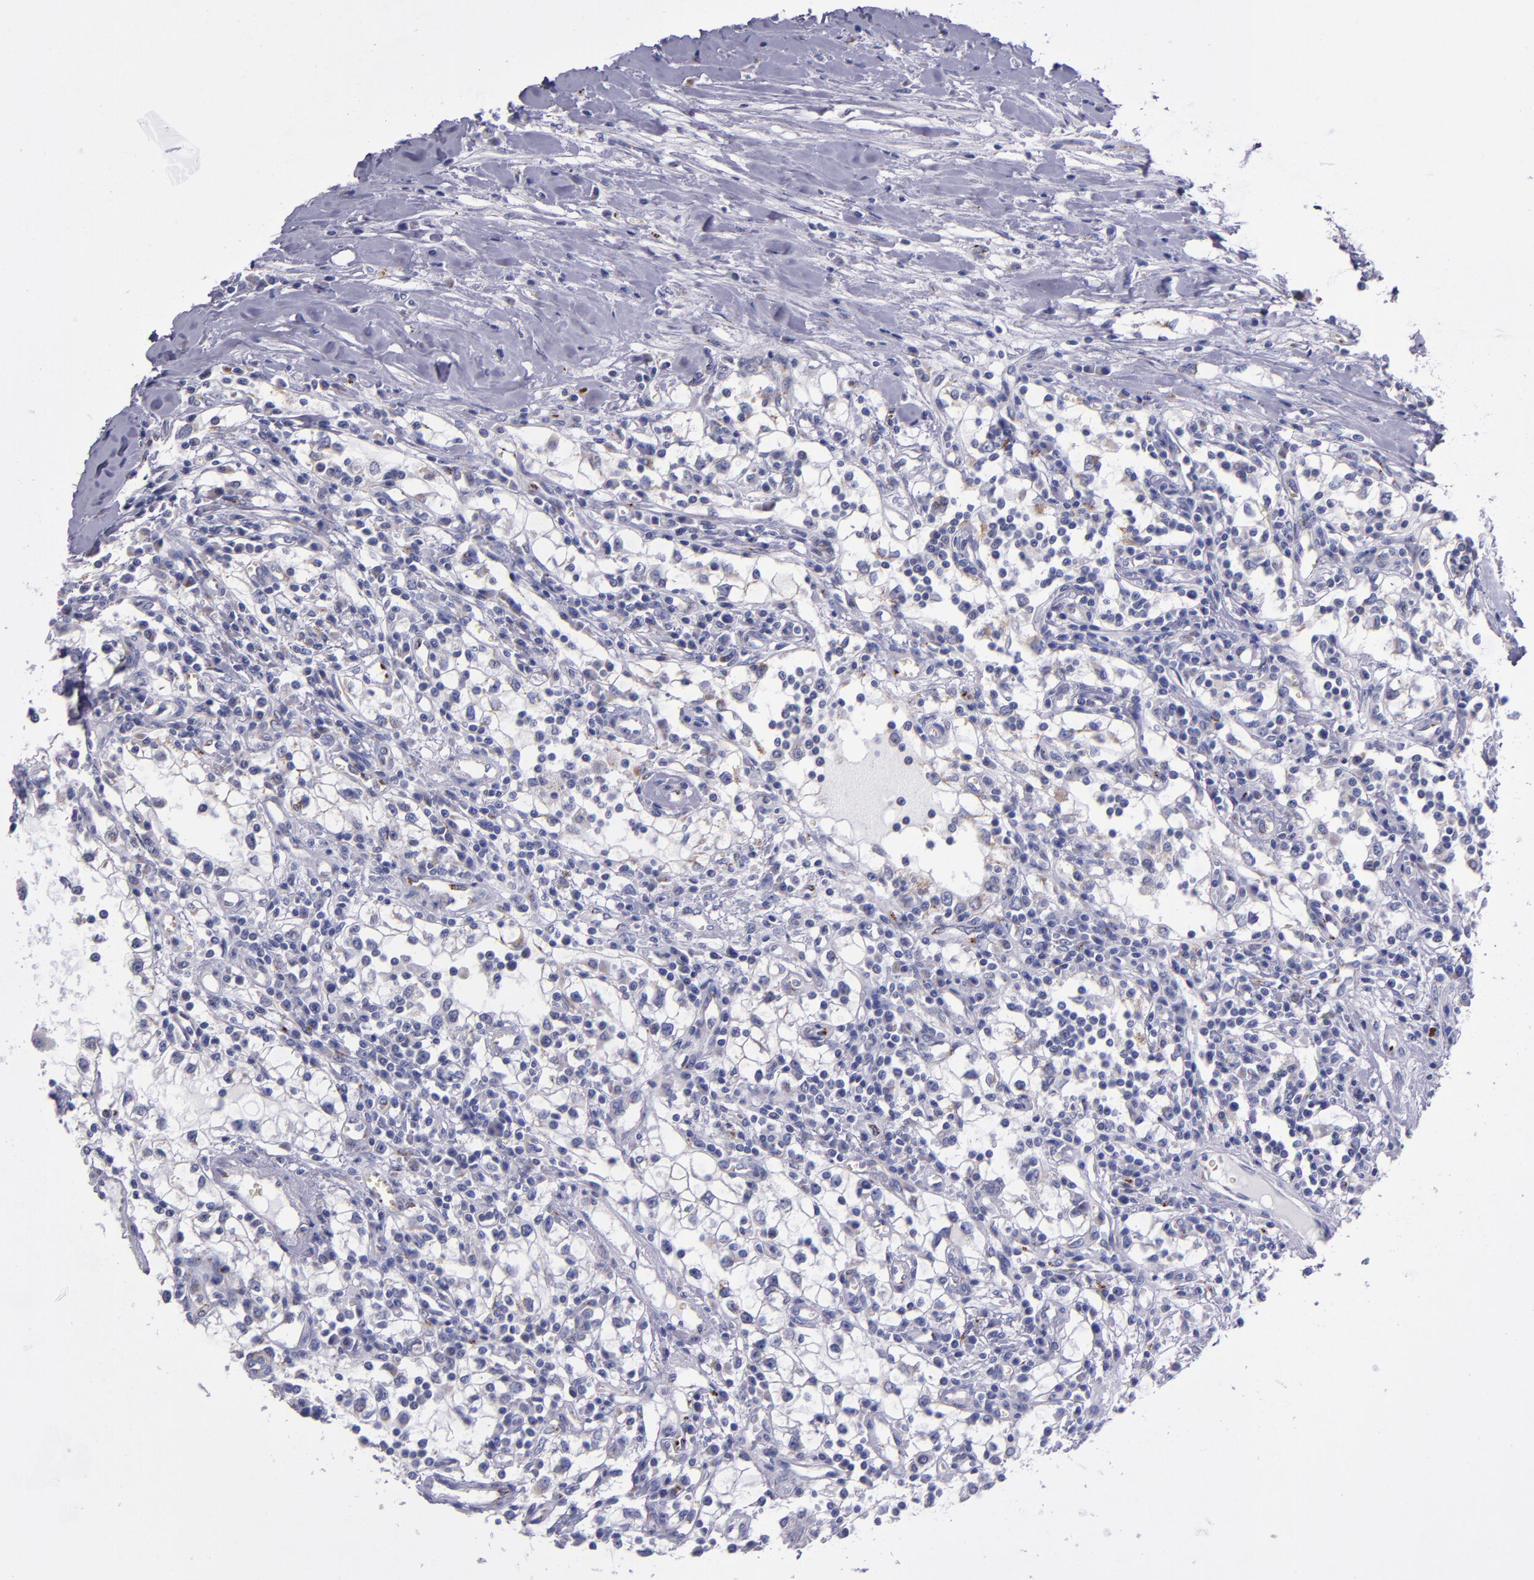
{"staining": {"intensity": "weak", "quantity": "<25%", "location": "cytoplasmic/membranous"}, "tissue": "renal cancer", "cell_type": "Tumor cells", "image_type": "cancer", "snomed": [{"axis": "morphology", "description": "Adenocarcinoma, NOS"}, {"axis": "topography", "description": "Kidney"}], "caption": "There is no significant expression in tumor cells of renal cancer (adenocarcinoma).", "gene": "RAB41", "patient": {"sex": "male", "age": 82}}